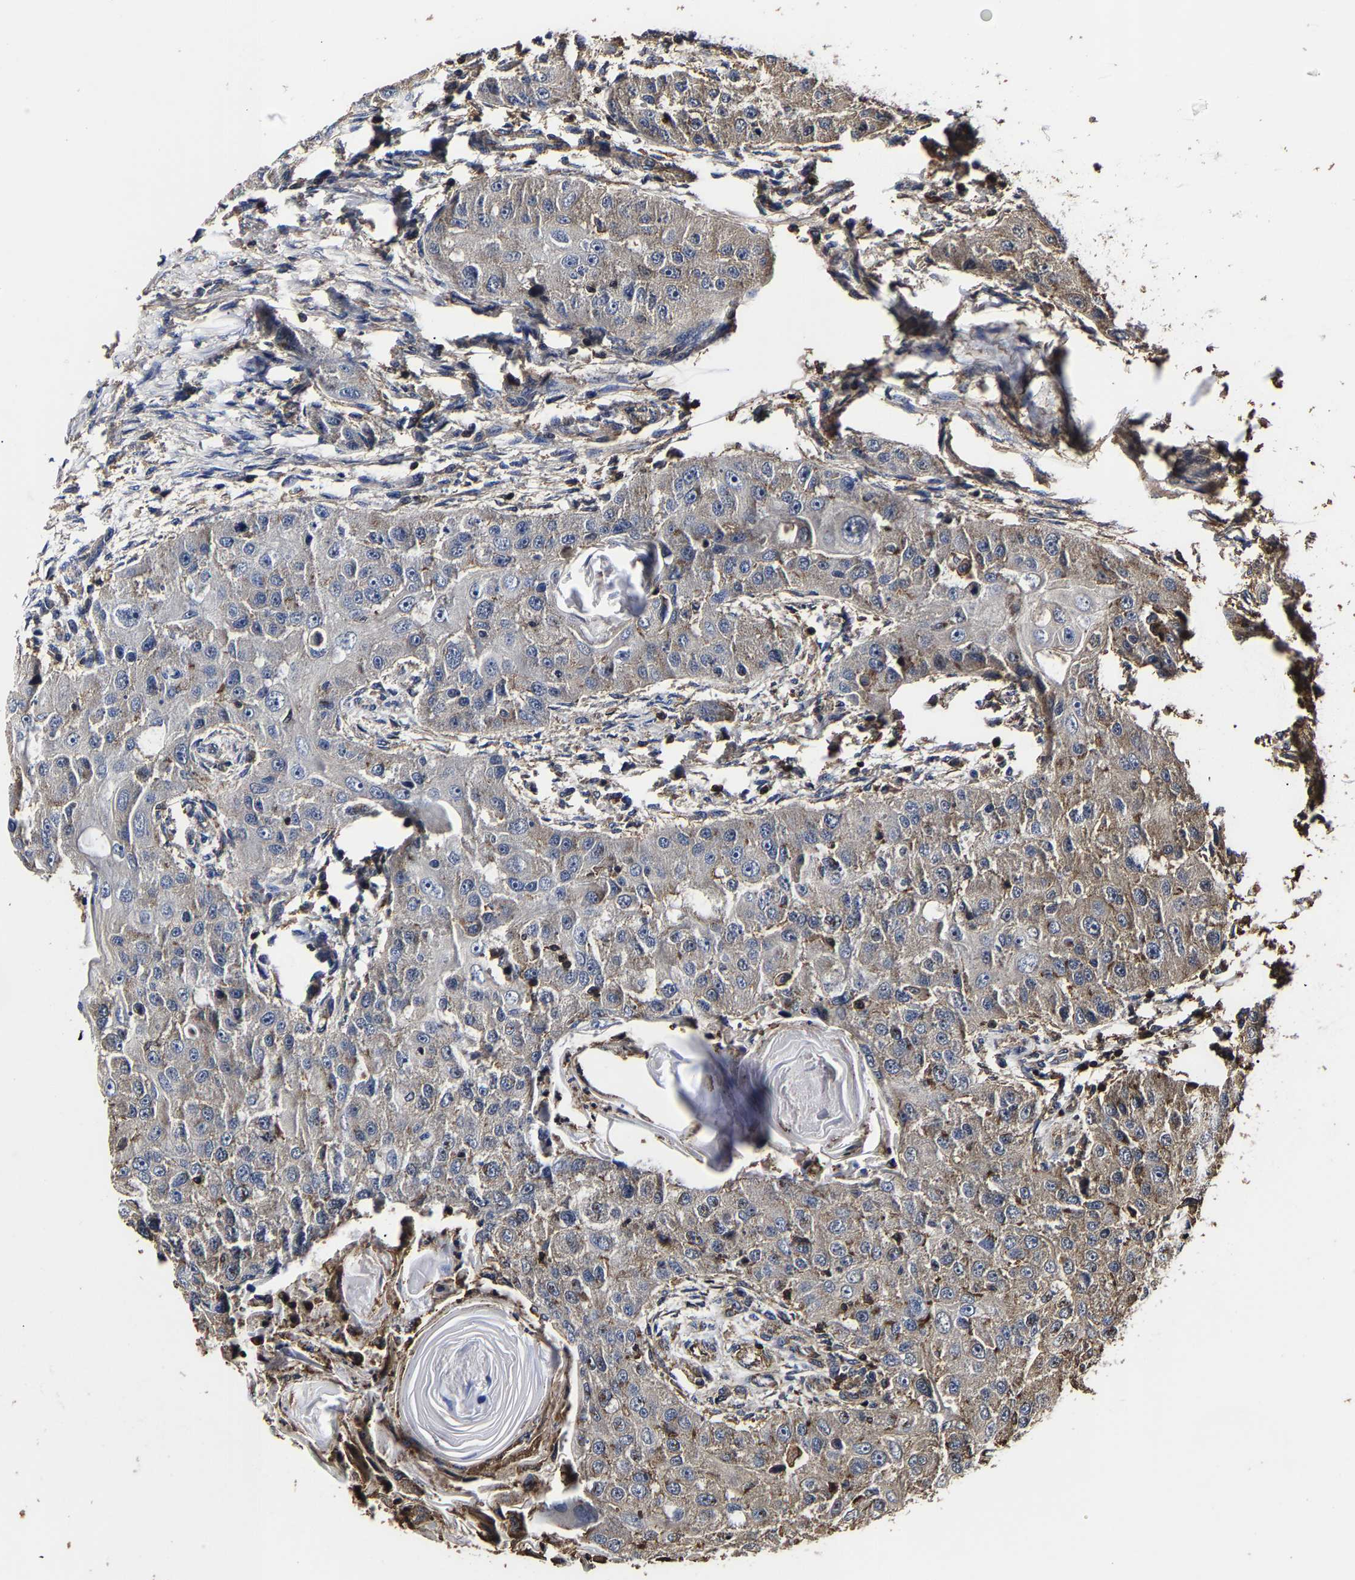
{"staining": {"intensity": "weak", "quantity": "25%-75%", "location": "cytoplasmic/membranous"}, "tissue": "head and neck cancer", "cell_type": "Tumor cells", "image_type": "cancer", "snomed": [{"axis": "morphology", "description": "Normal tissue, NOS"}, {"axis": "morphology", "description": "Squamous cell carcinoma, NOS"}, {"axis": "topography", "description": "Skeletal muscle"}, {"axis": "topography", "description": "Head-Neck"}], "caption": "A high-resolution micrograph shows immunohistochemistry (IHC) staining of squamous cell carcinoma (head and neck), which exhibits weak cytoplasmic/membranous staining in about 25%-75% of tumor cells.", "gene": "SSH3", "patient": {"sex": "male", "age": 51}}